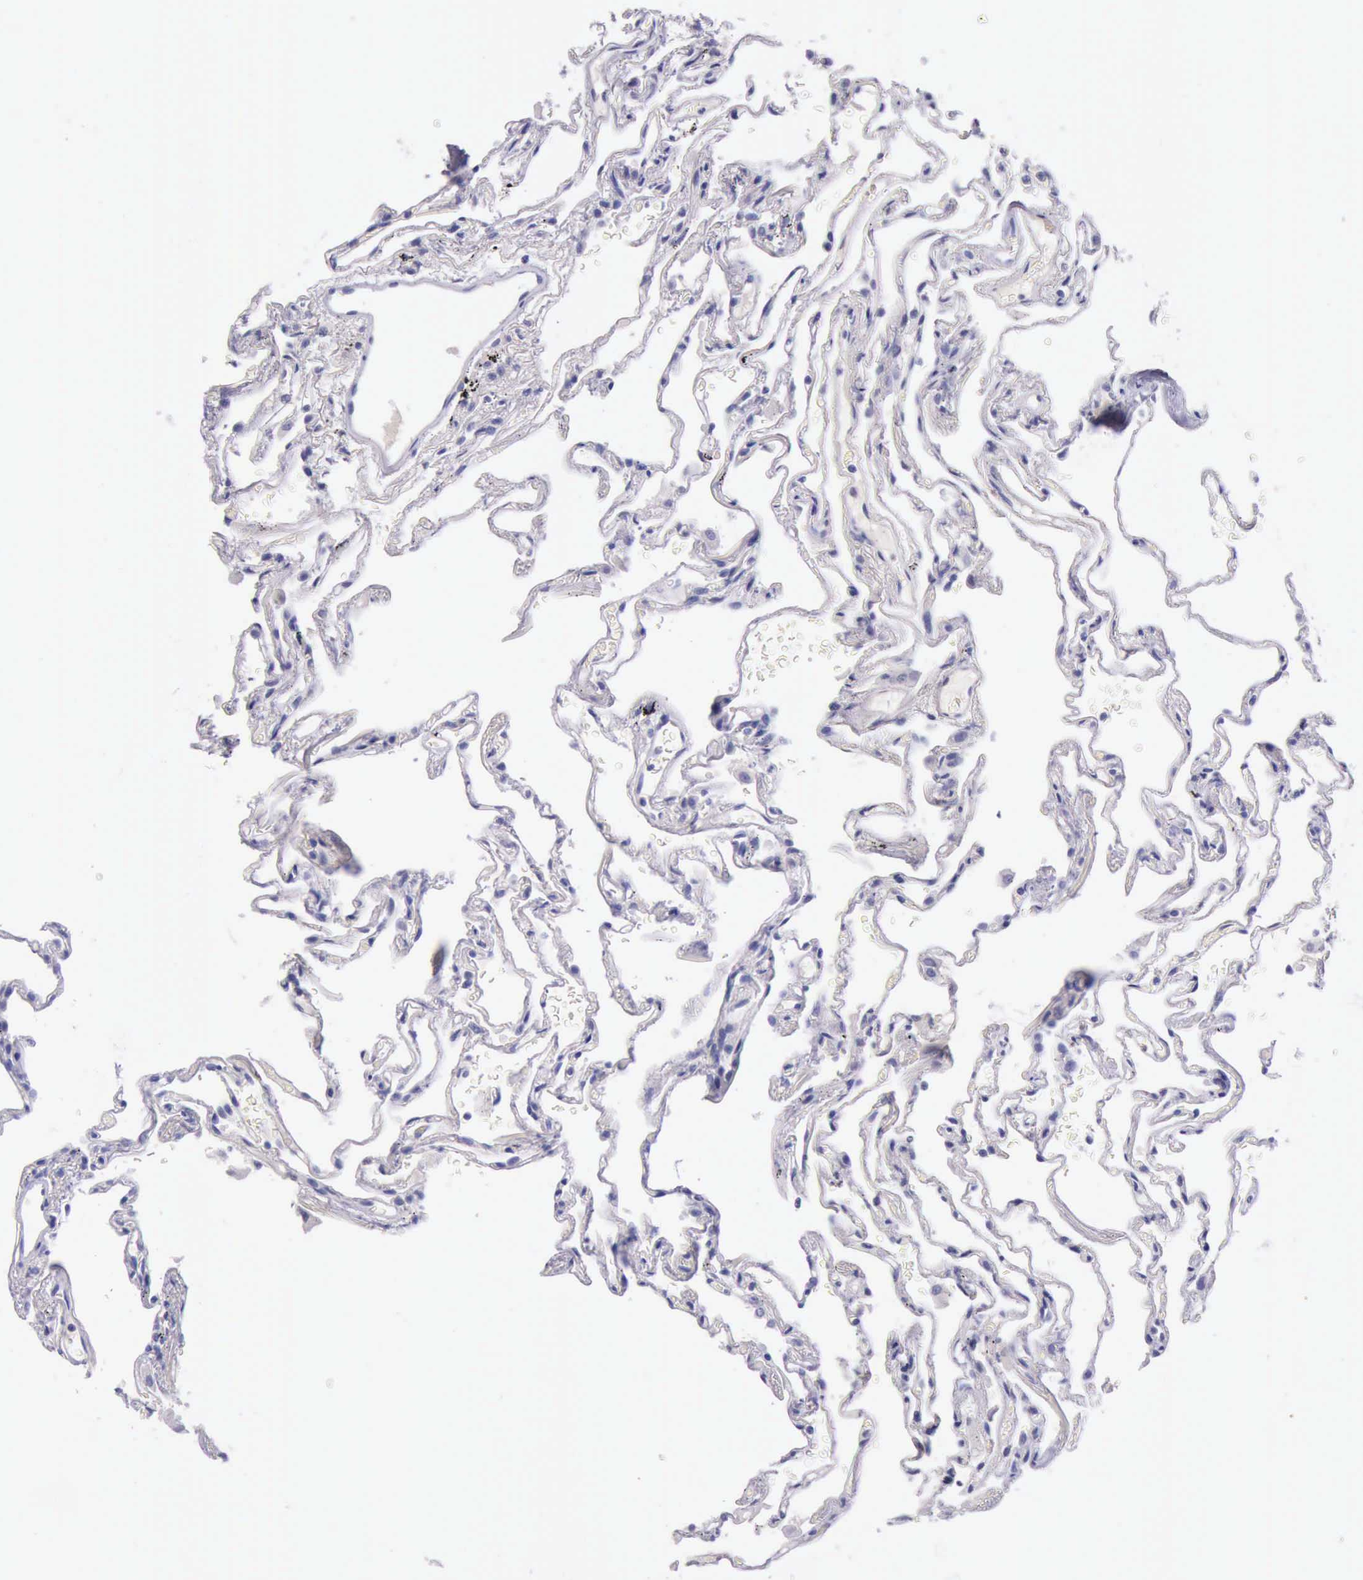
{"staining": {"intensity": "negative", "quantity": "none", "location": "none"}, "tissue": "lung", "cell_type": "Alveolar cells", "image_type": "normal", "snomed": [{"axis": "morphology", "description": "Normal tissue, NOS"}, {"axis": "morphology", "description": "Inflammation, NOS"}, {"axis": "topography", "description": "Lung"}], "caption": "Immunohistochemistry micrograph of unremarkable human lung stained for a protein (brown), which shows no positivity in alveolar cells.", "gene": "LRFN5", "patient": {"sex": "male", "age": 69}}